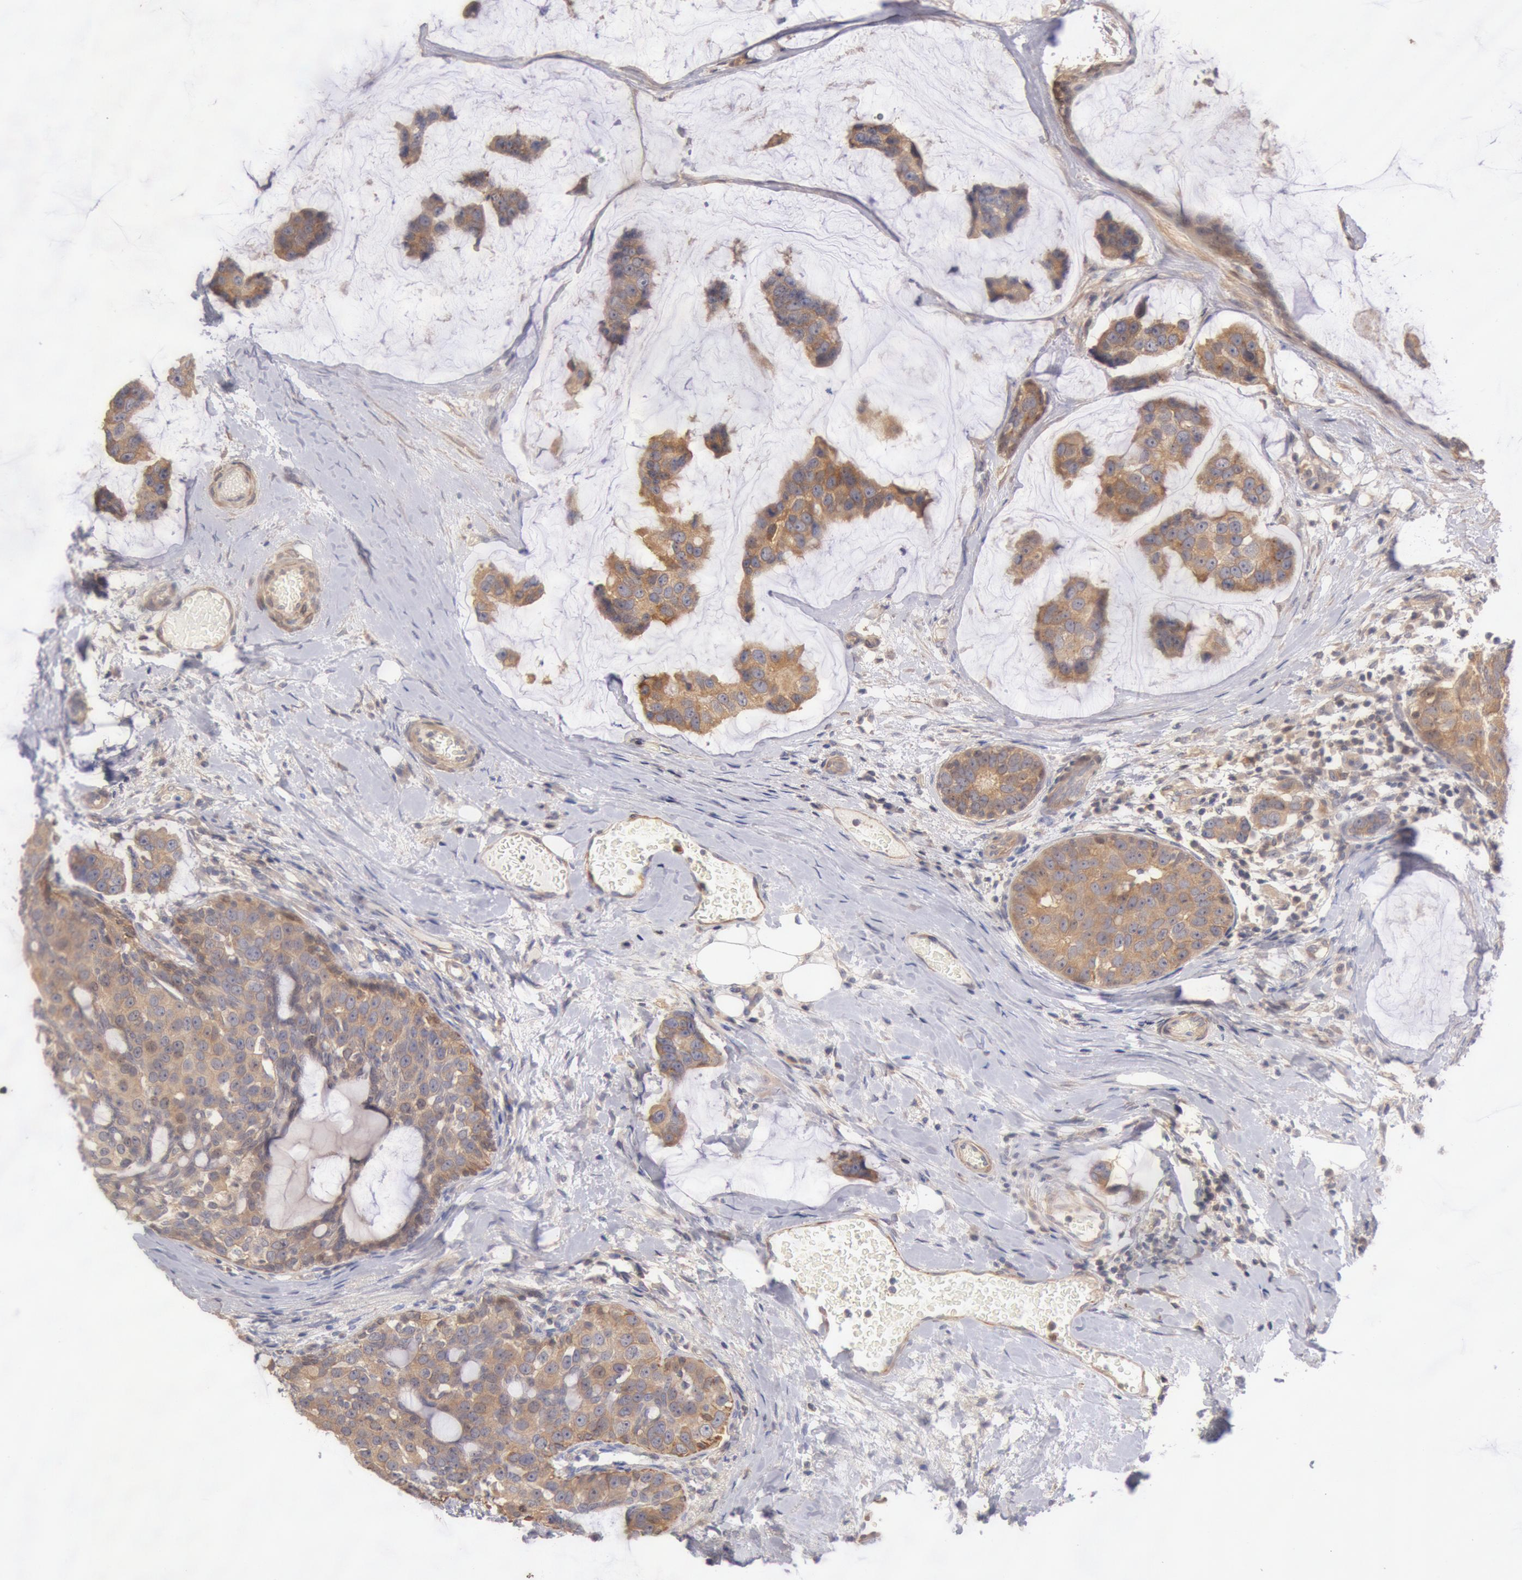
{"staining": {"intensity": "moderate", "quantity": ">75%", "location": "cytoplasmic/membranous"}, "tissue": "breast cancer", "cell_type": "Tumor cells", "image_type": "cancer", "snomed": [{"axis": "morphology", "description": "Normal tissue, NOS"}, {"axis": "morphology", "description": "Duct carcinoma"}, {"axis": "topography", "description": "Breast"}], "caption": "The photomicrograph exhibits a brown stain indicating the presence of a protein in the cytoplasmic/membranous of tumor cells in invasive ductal carcinoma (breast). The staining was performed using DAB to visualize the protein expression in brown, while the nuclei were stained in blue with hematoxylin (Magnification: 20x).", "gene": "TMED8", "patient": {"sex": "female", "age": 50}}